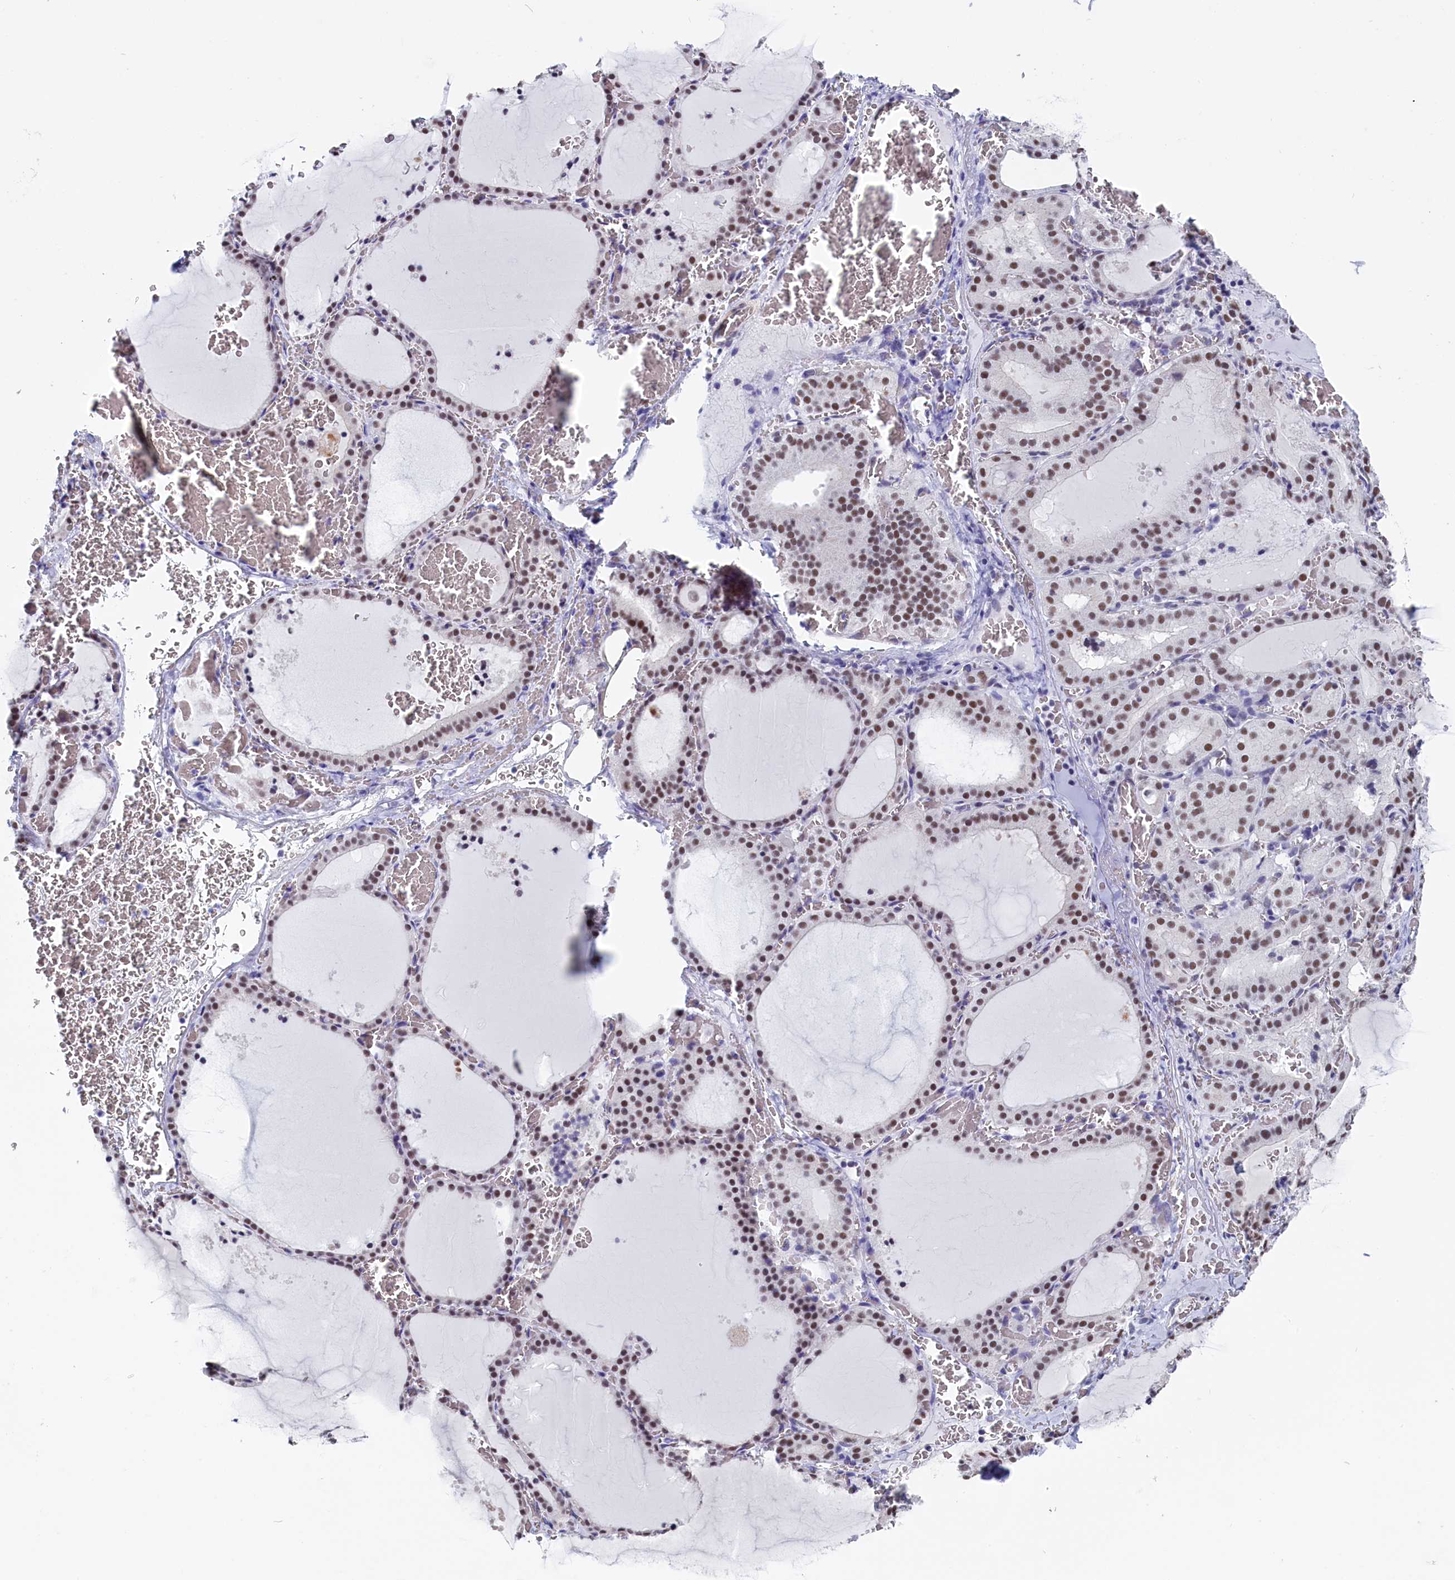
{"staining": {"intensity": "moderate", "quantity": ">75%", "location": "nuclear"}, "tissue": "thyroid gland", "cell_type": "Glandular cells", "image_type": "normal", "snomed": [{"axis": "morphology", "description": "Normal tissue, NOS"}, {"axis": "topography", "description": "Thyroid gland"}], "caption": "Immunohistochemistry micrograph of unremarkable thyroid gland: human thyroid gland stained using immunohistochemistry (IHC) reveals medium levels of moderate protein expression localized specifically in the nuclear of glandular cells, appearing as a nuclear brown color.", "gene": "CD2BP2", "patient": {"sex": "female", "age": 39}}